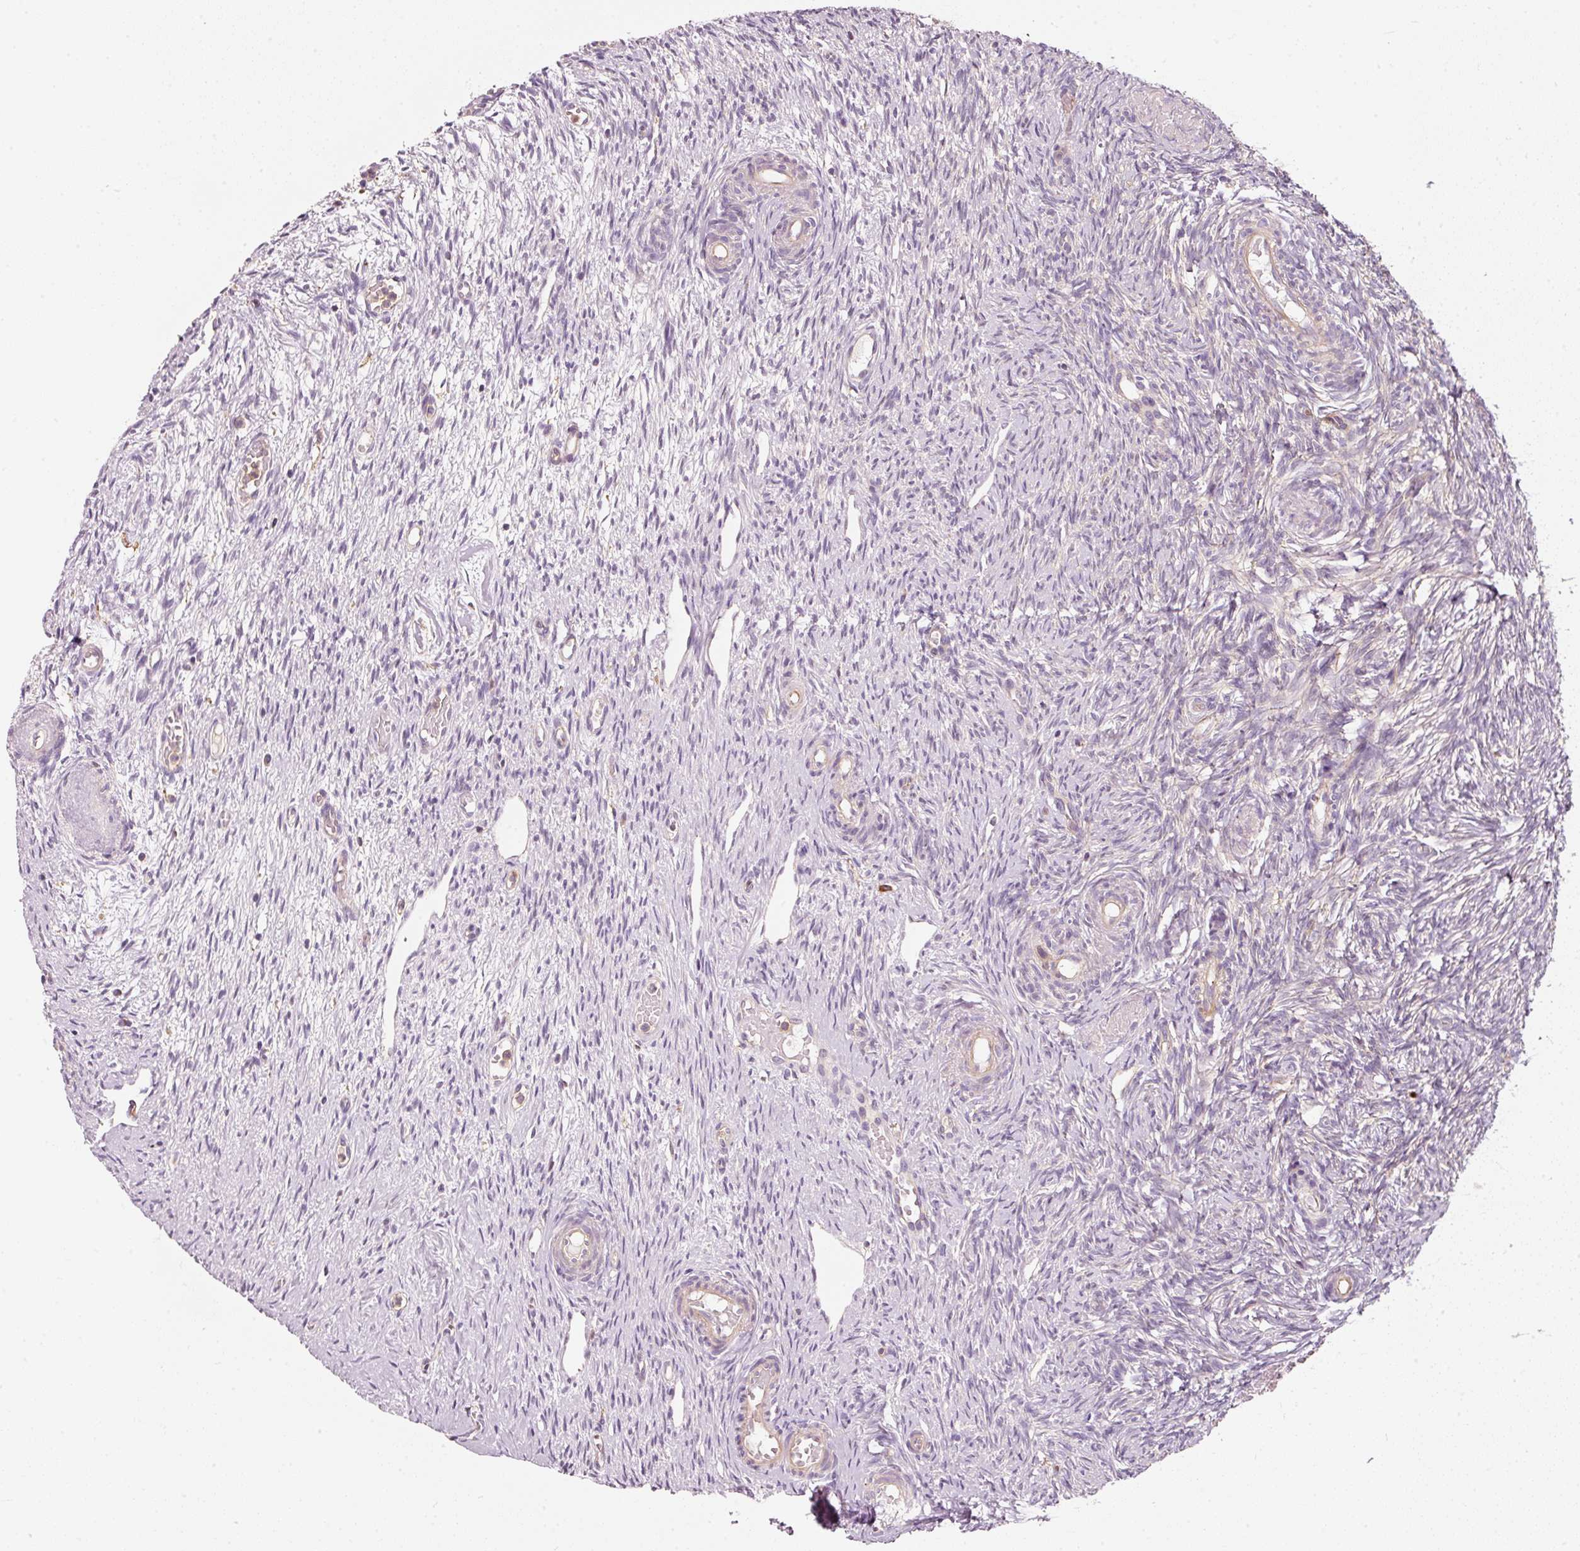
{"staining": {"intensity": "negative", "quantity": "none", "location": "none"}, "tissue": "ovary", "cell_type": "Ovarian stroma cells", "image_type": "normal", "snomed": [{"axis": "morphology", "description": "Normal tissue, NOS"}, {"axis": "topography", "description": "Ovary"}], "caption": "Immunohistochemistry (IHC) micrograph of unremarkable ovary: human ovary stained with DAB exhibits no significant protein positivity in ovarian stroma cells. (DAB immunohistochemistry (IHC) visualized using brightfield microscopy, high magnification).", "gene": "IQGAP2", "patient": {"sex": "female", "age": 51}}